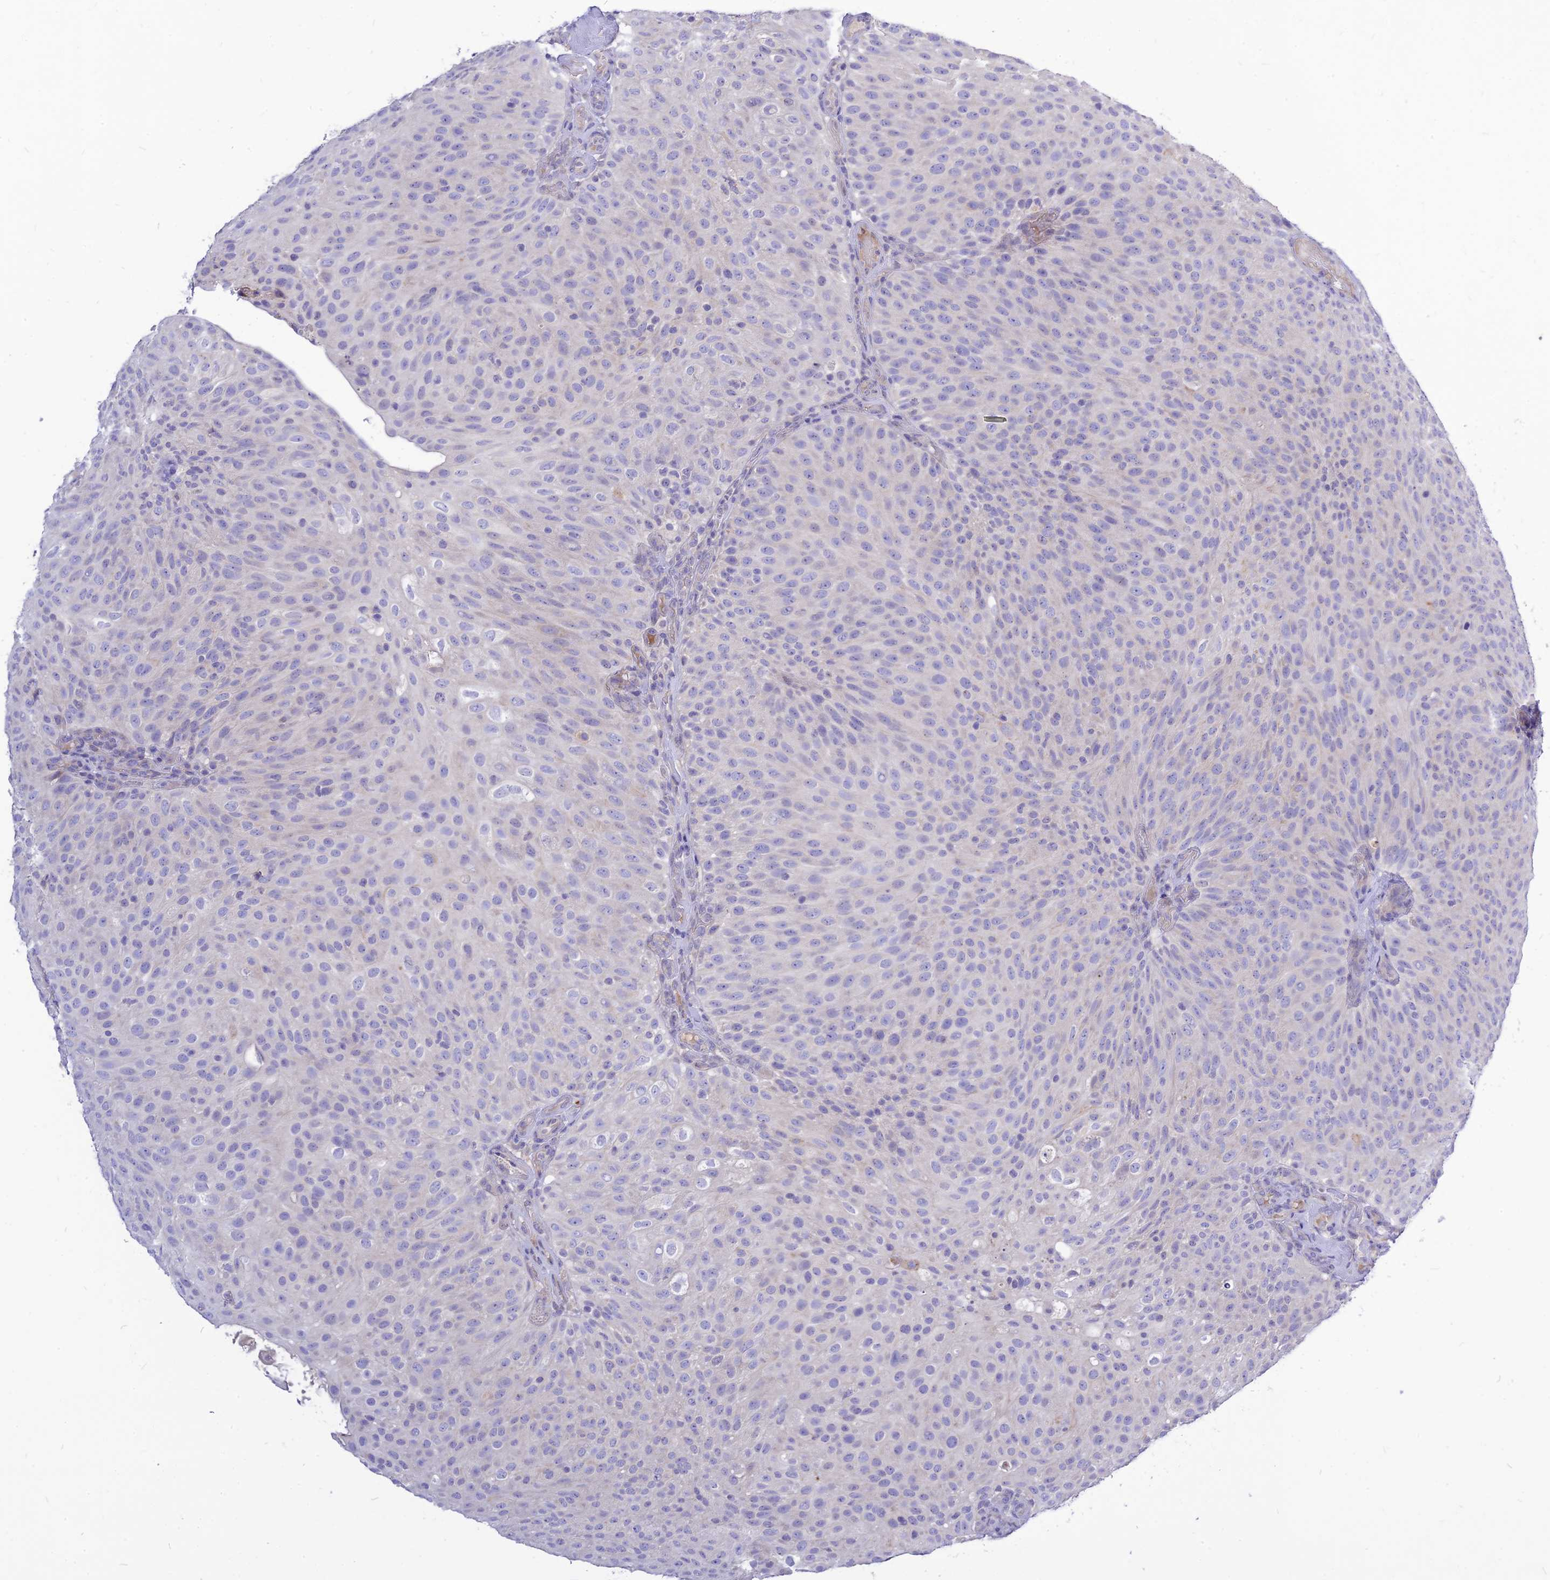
{"staining": {"intensity": "negative", "quantity": "none", "location": "none"}, "tissue": "urothelial cancer", "cell_type": "Tumor cells", "image_type": "cancer", "snomed": [{"axis": "morphology", "description": "Urothelial carcinoma, Low grade"}, {"axis": "topography", "description": "Urinary bladder"}], "caption": "Tumor cells are negative for protein expression in human urothelial carcinoma (low-grade).", "gene": "CZIB", "patient": {"sex": "male", "age": 78}}